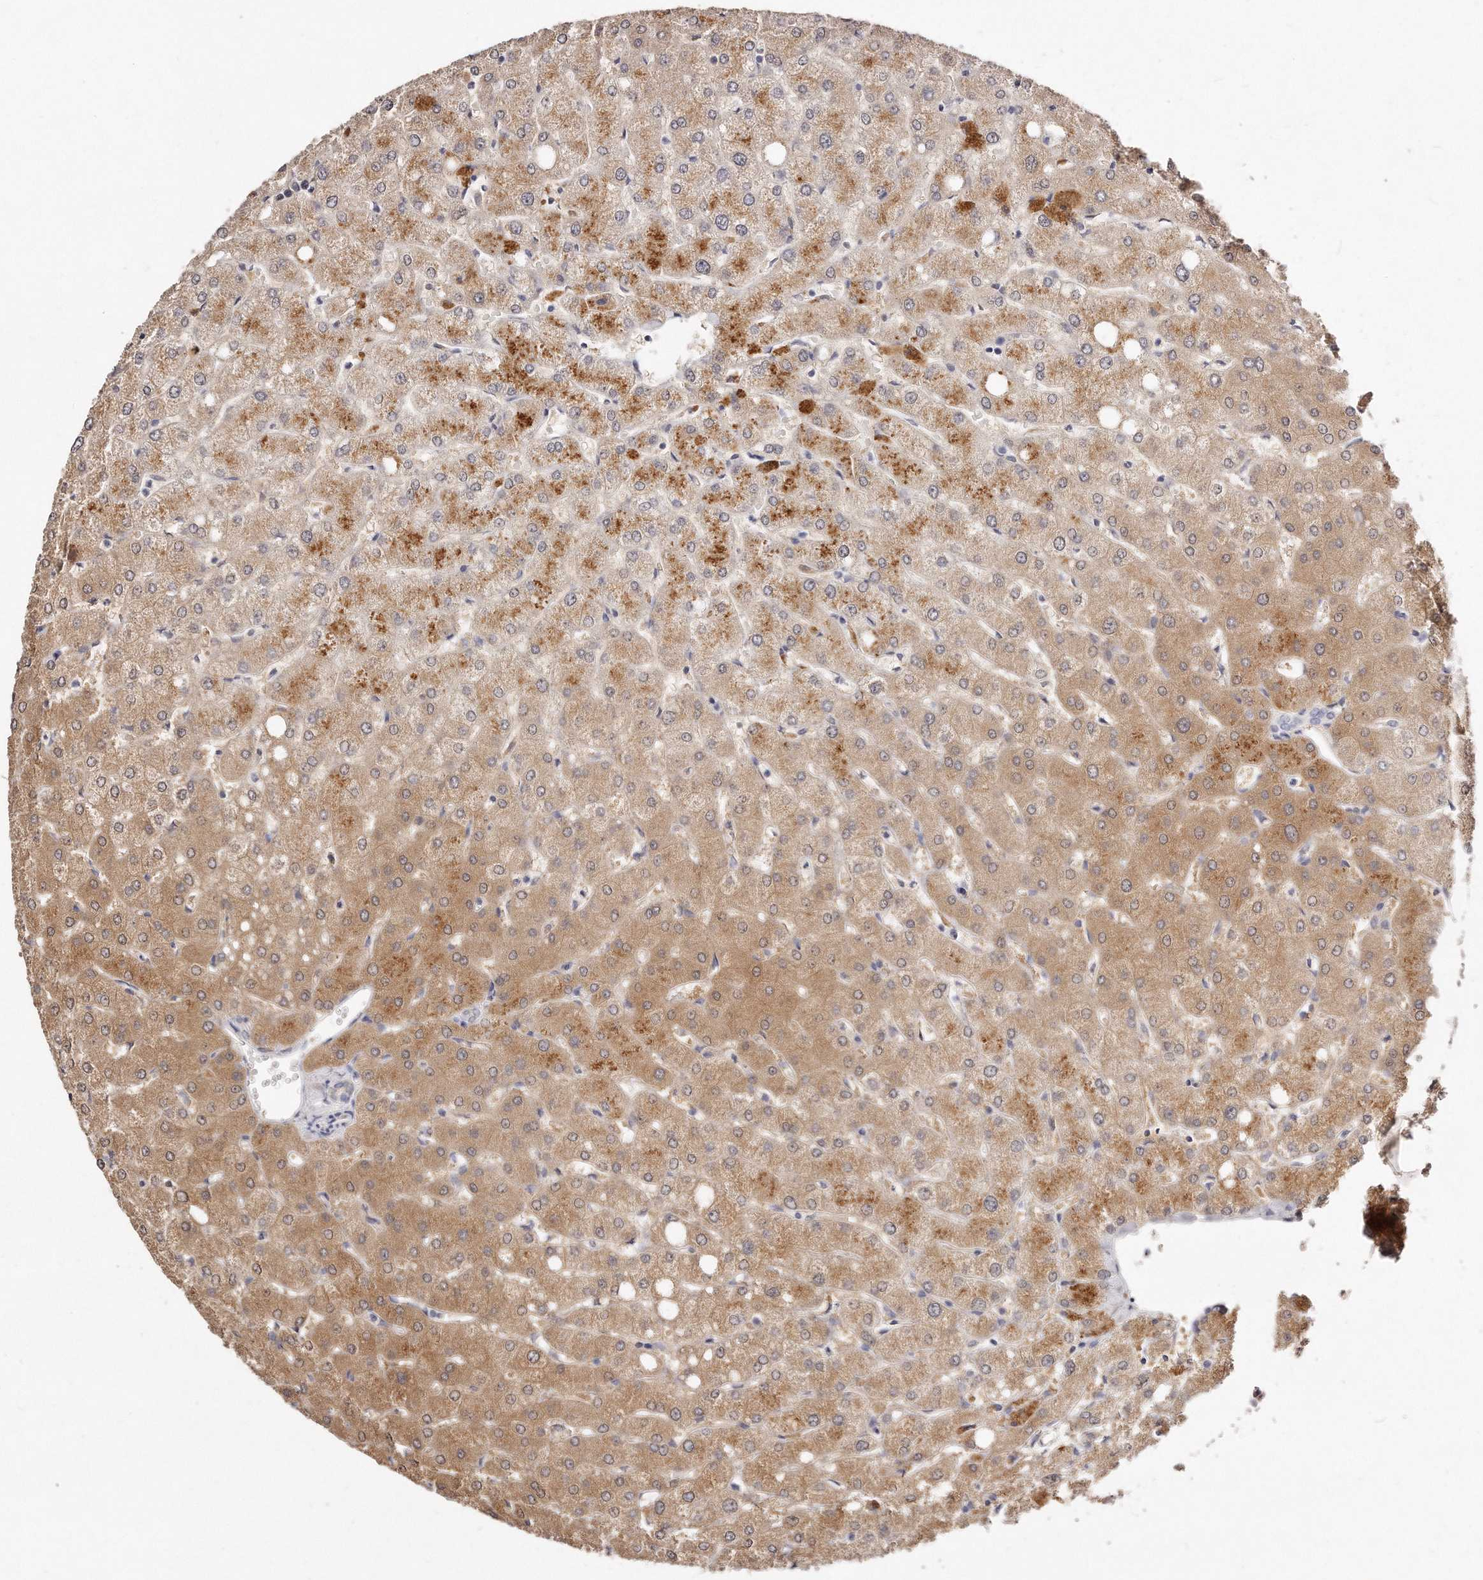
{"staining": {"intensity": "negative", "quantity": "none", "location": "none"}, "tissue": "liver", "cell_type": "Cholangiocytes", "image_type": "normal", "snomed": [{"axis": "morphology", "description": "Normal tissue, NOS"}, {"axis": "topography", "description": "Liver"}], "caption": "Immunohistochemistry (IHC) image of normal human liver stained for a protein (brown), which displays no staining in cholangiocytes.", "gene": "GDA", "patient": {"sex": "female", "age": 54}}